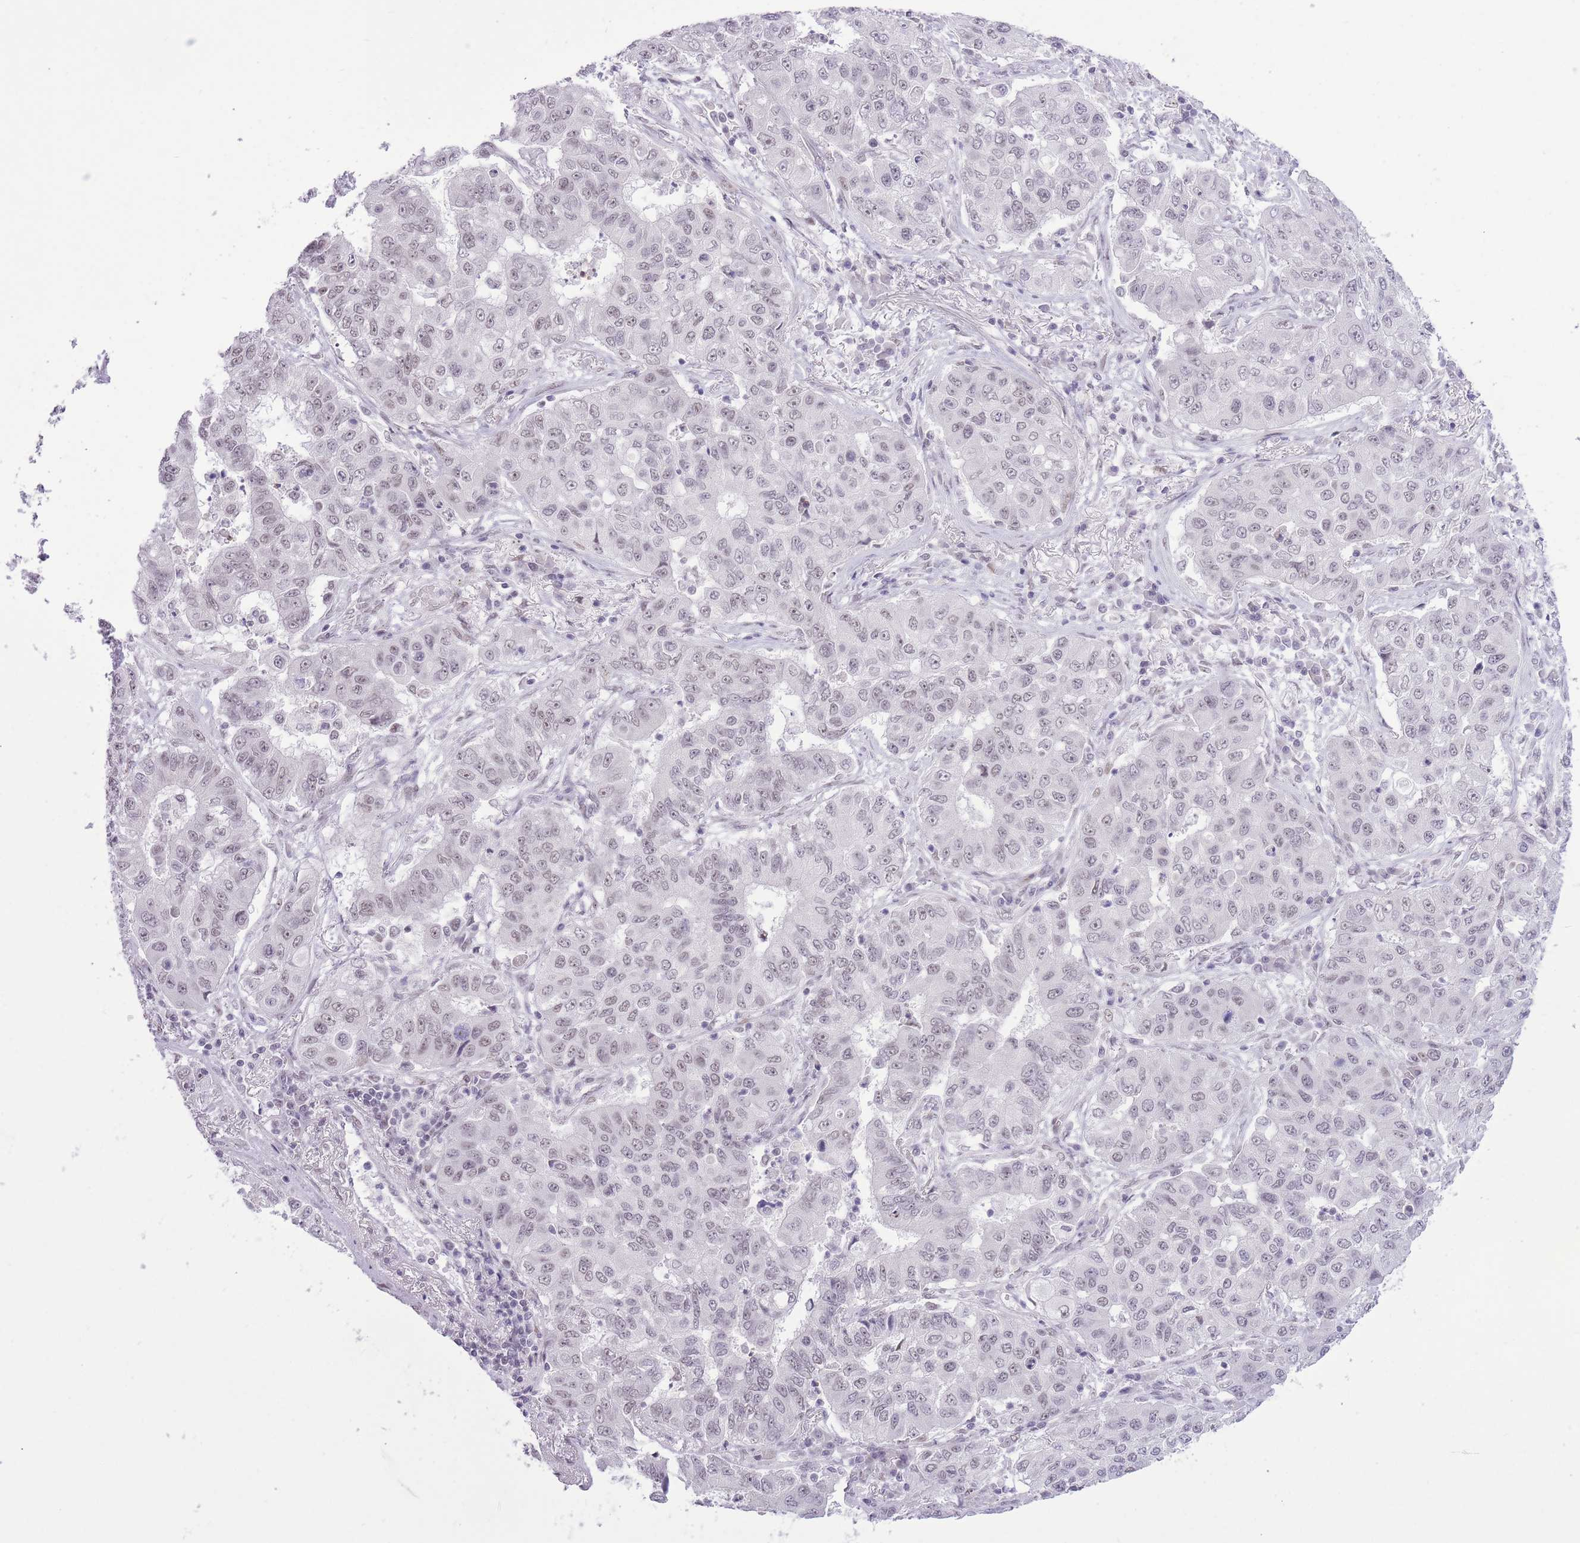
{"staining": {"intensity": "weak", "quantity": "<25%", "location": "nuclear"}, "tissue": "lung cancer", "cell_type": "Tumor cells", "image_type": "cancer", "snomed": [{"axis": "morphology", "description": "Squamous cell carcinoma, NOS"}, {"axis": "topography", "description": "Lung"}], "caption": "Tumor cells show no significant protein staining in lung cancer. Nuclei are stained in blue.", "gene": "ZBED5", "patient": {"sex": "male", "age": 74}}